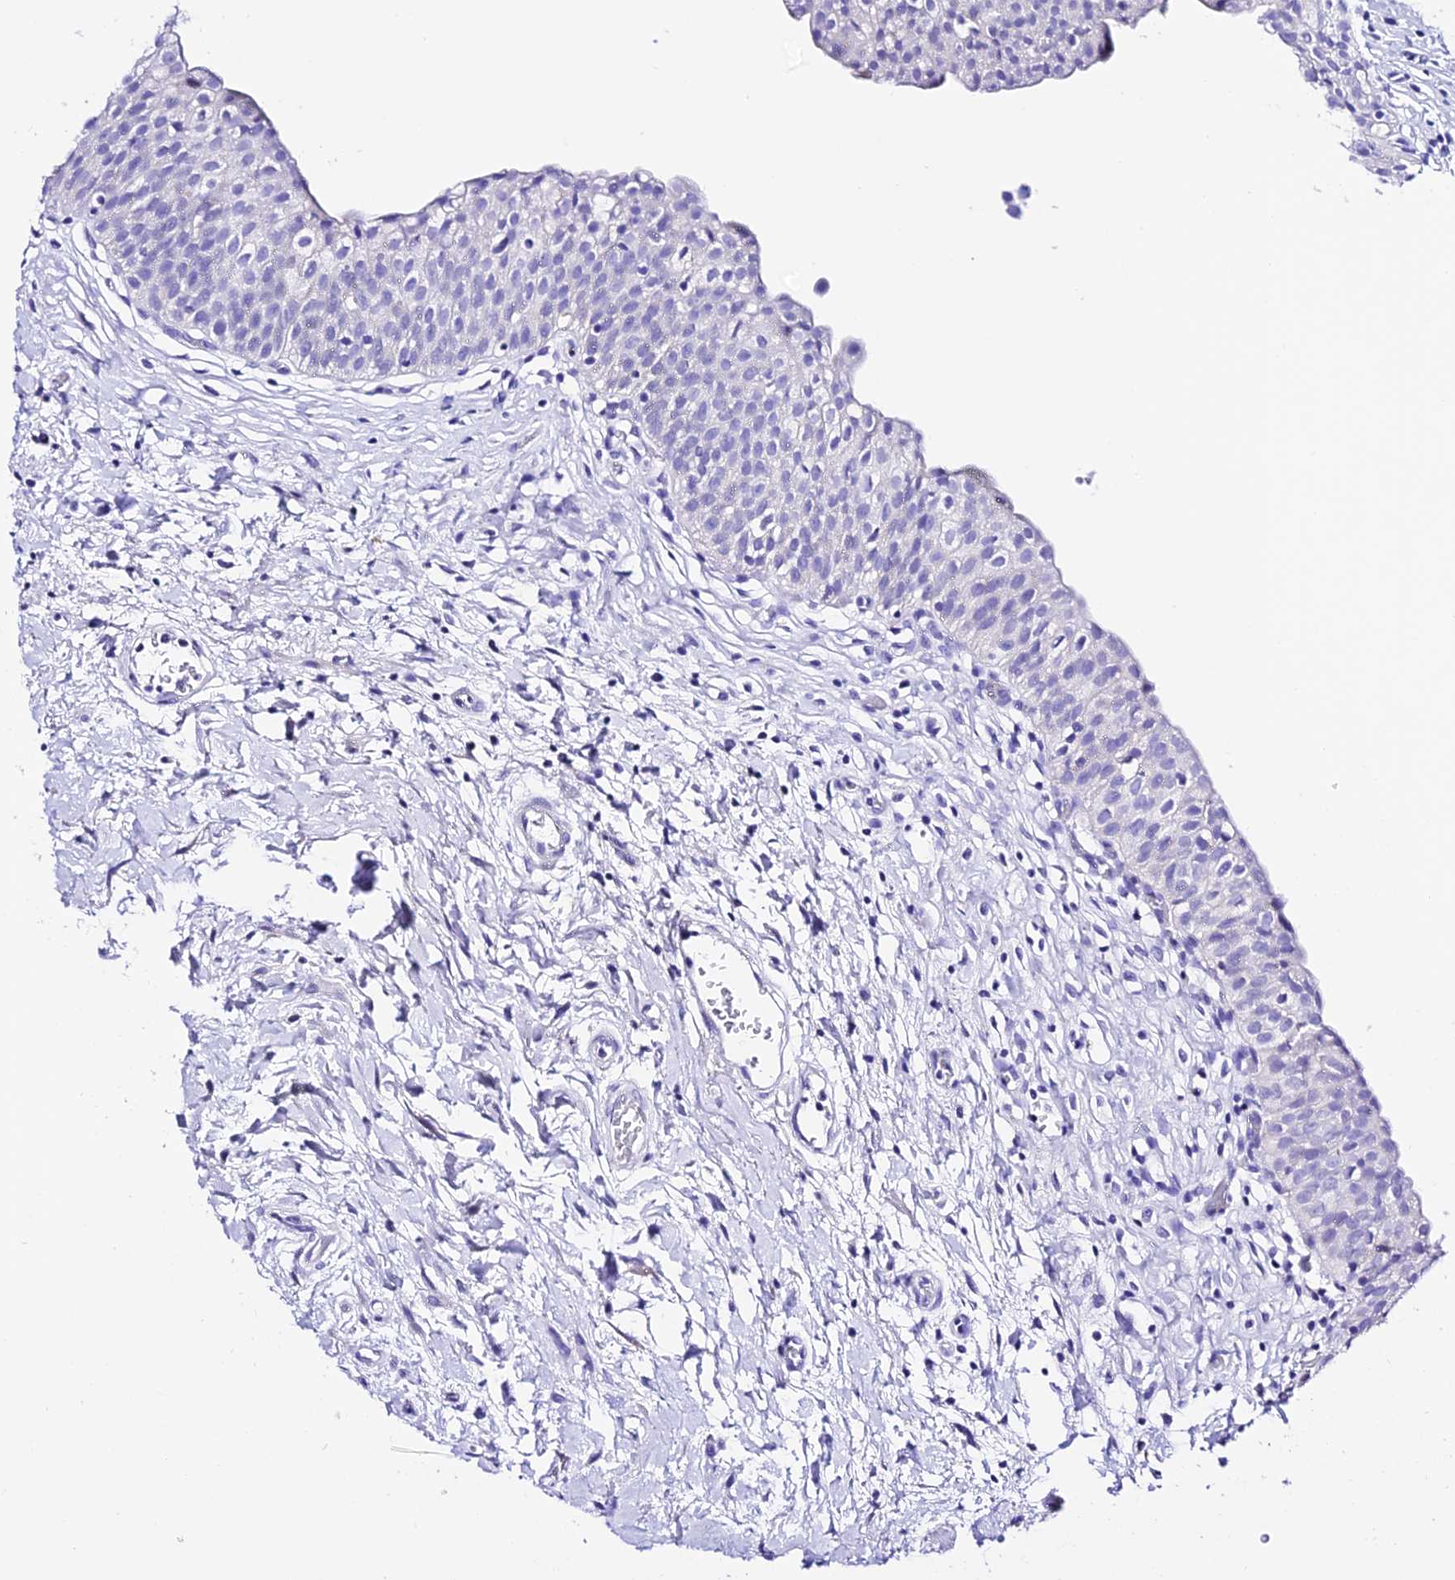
{"staining": {"intensity": "negative", "quantity": "none", "location": "none"}, "tissue": "urinary bladder", "cell_type": "Urothelial cells", "image_type": "normal", "snomed": [{"axis": "morphology", "description": "Normal tissue, NOS"}, {"axis": "topography", "description": "Urinary bladder"}], "caption": "A micrograph of human urinary bladder is negative for staining in urothelial cells. (Immunohistochemistry, brightfield microscopy, high magnification).", "gene": "TRMT44", "patient": {"sex": "male", "age": 55}}